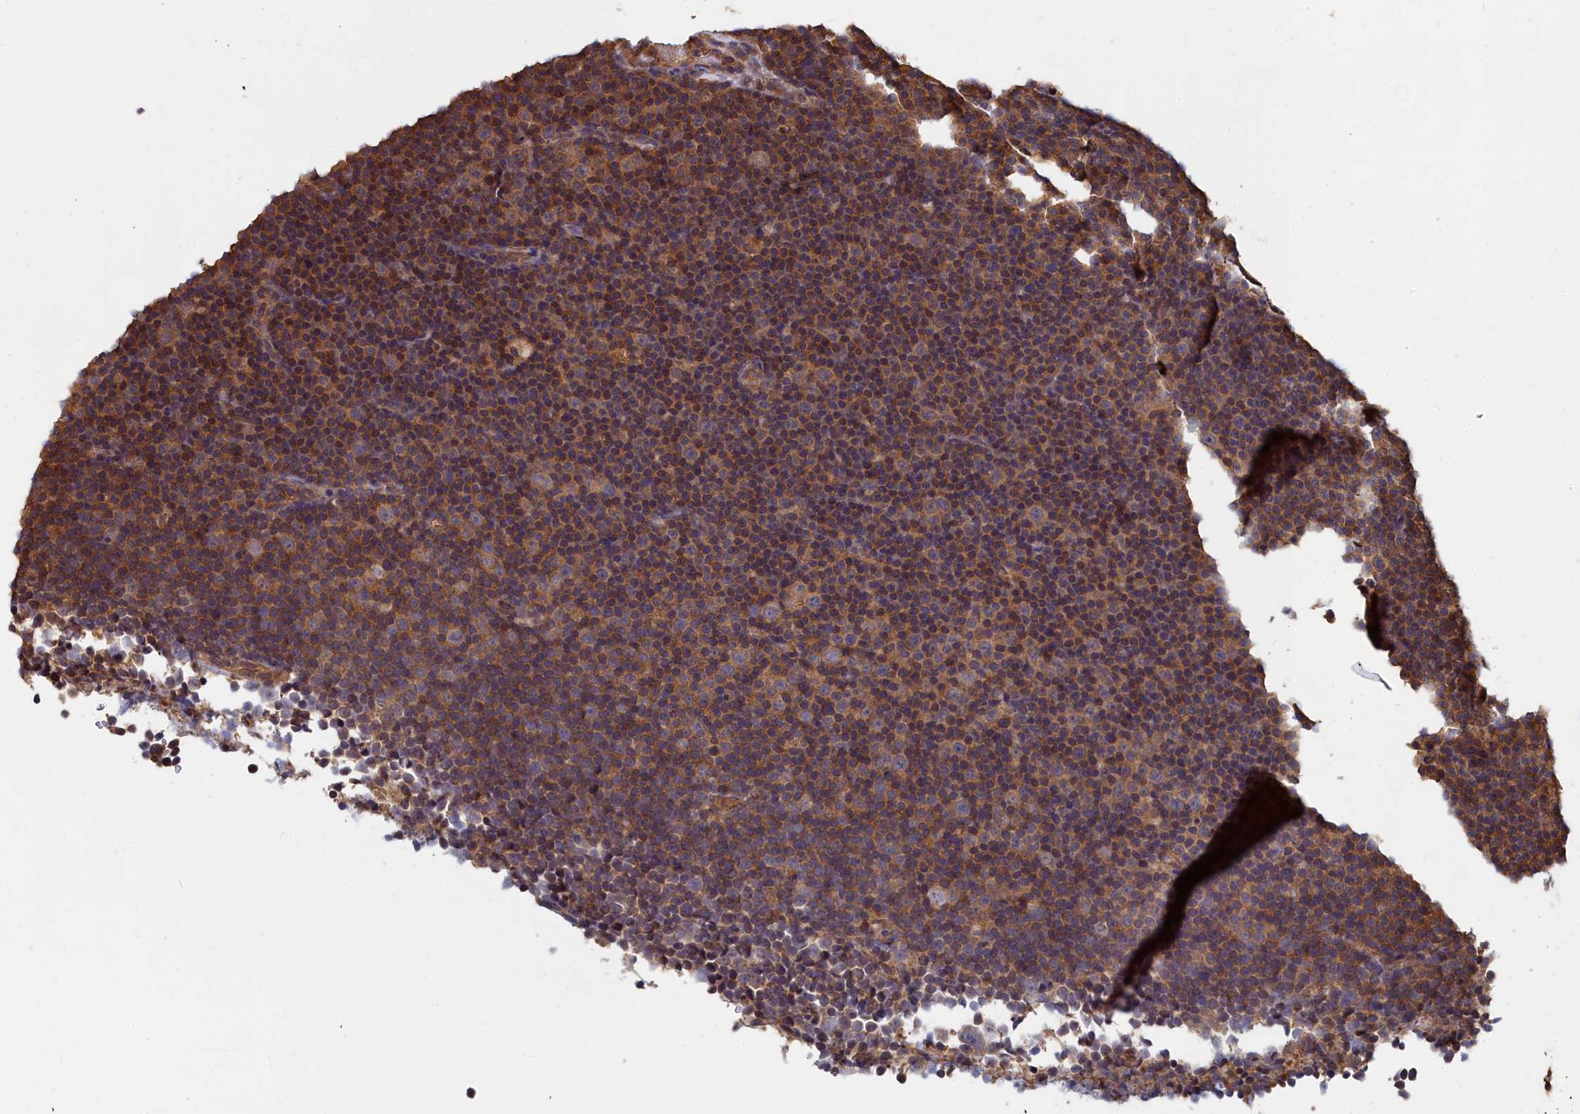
{"staining": {"intensity": "moderate", "quantity": ">75%", "location": "cytoplasmic/membranous"}, "tissue": "lymphoma", "cell_type": "Tumor cells", "image_type": "cancer", "snomed": [{"axis": "morphology", "description": "Malignant lymphoma, non-Hodgkin's type, Low grade"}, {"axis": "topography", "description": "Lymph node"}], "caption": "This micrograph shows lymphoma stained with IHC to label a protein in brown. The cytoplasmic/membranous of tumor cells show moderate positivity for the protein. Nuclei are counter-stained blue.", "gene": "GFRA2", "patient": {"sex": "female", "age": 67}}